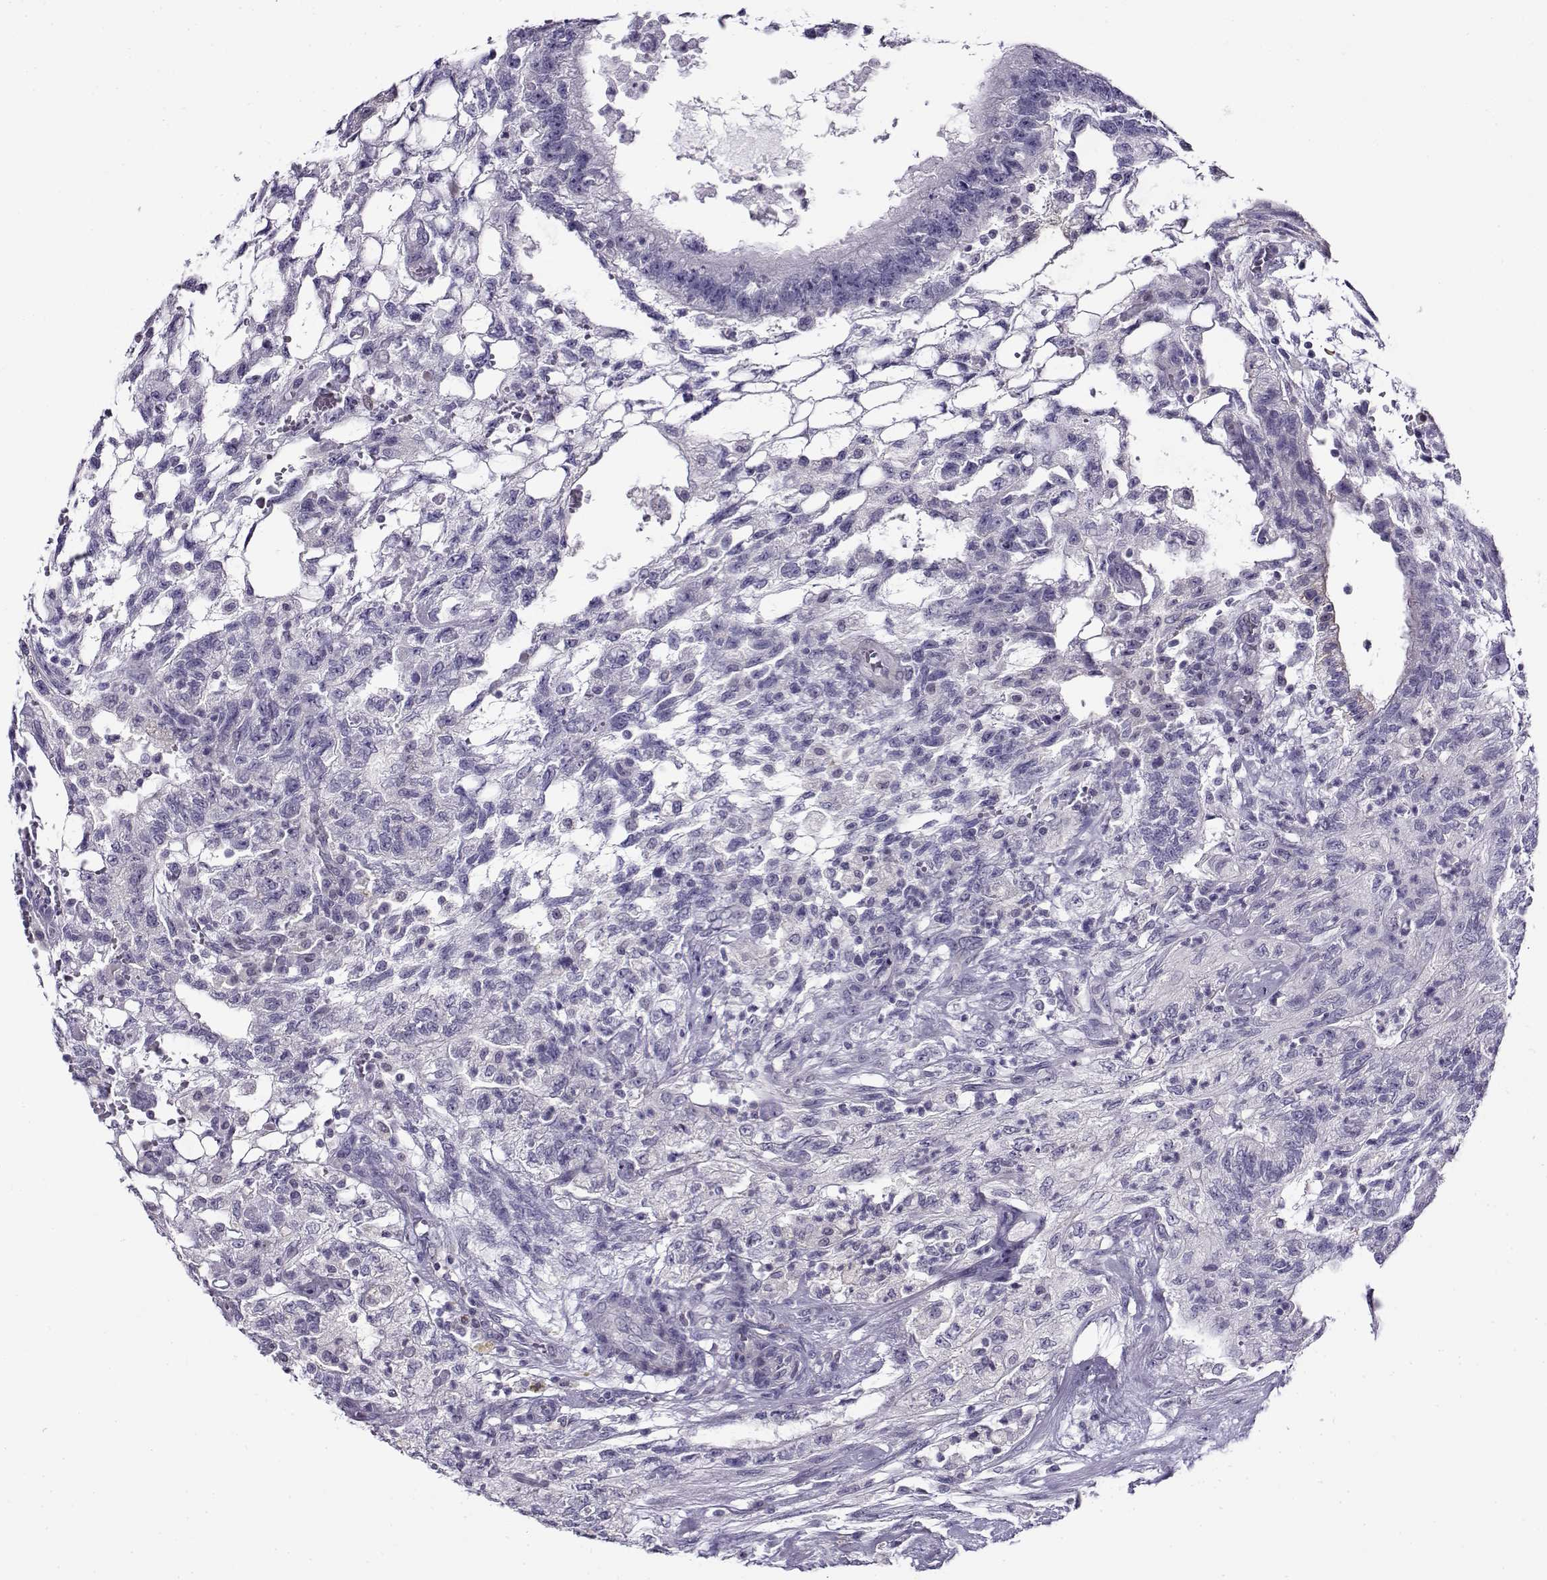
{"staining": {"intensity": "negative", "quantity": "none", "location": "none"}, "tissue": "testis cancer", "cell_type": "Tumor cells", "image_type": "cancer", "snomed": [{"axis": "morphology", "description": "Carcinoma, Embryonal, NOS"}, {"axis": "topography", "description": "Testis"}], "caption": "This image is of embryonal carcinoma (testis) stained with immunohistochemistry (IHC) to label a protein in brown with the nuclei are counter-stained blue. There is no staining in tumor cells.", "gene": "FEZF1", "patient": {"sex": "male", "age": 32}}